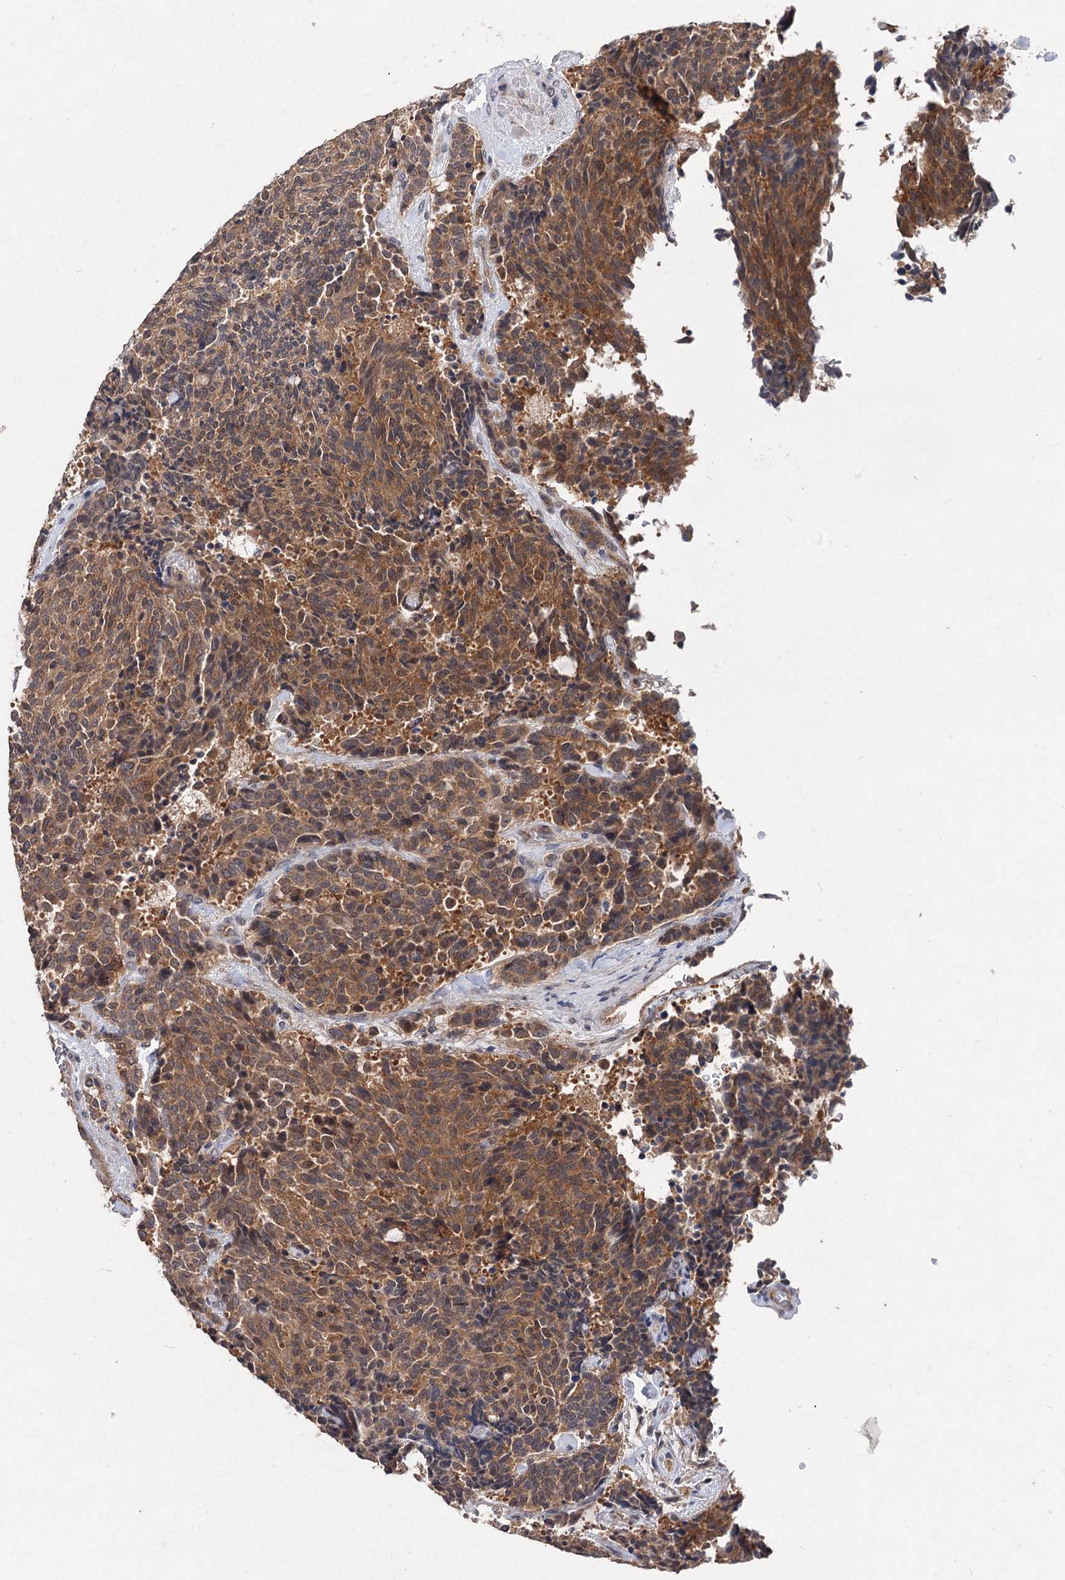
{"staining": {"intensity": "moderate", "quantity": ">75%", "location": "cytoplasmic/membranous"}, "tissue": "carcinoid", "cell_type": "Tumor cells", "image_type": "cancer", "snomed": [{"axis": "morphology", "description": "Carcinoid, malignant, NOS"}, {"axis": "topography", "description": "Pancreas"}], "caption": "Protein analysis of carcinoid tissue shows moderate cytoplasmic/membranous expression in approximately >75% of tumor cells.", "gene": "NUDCD2", "patient": {"sex": "female", "age": 54}}